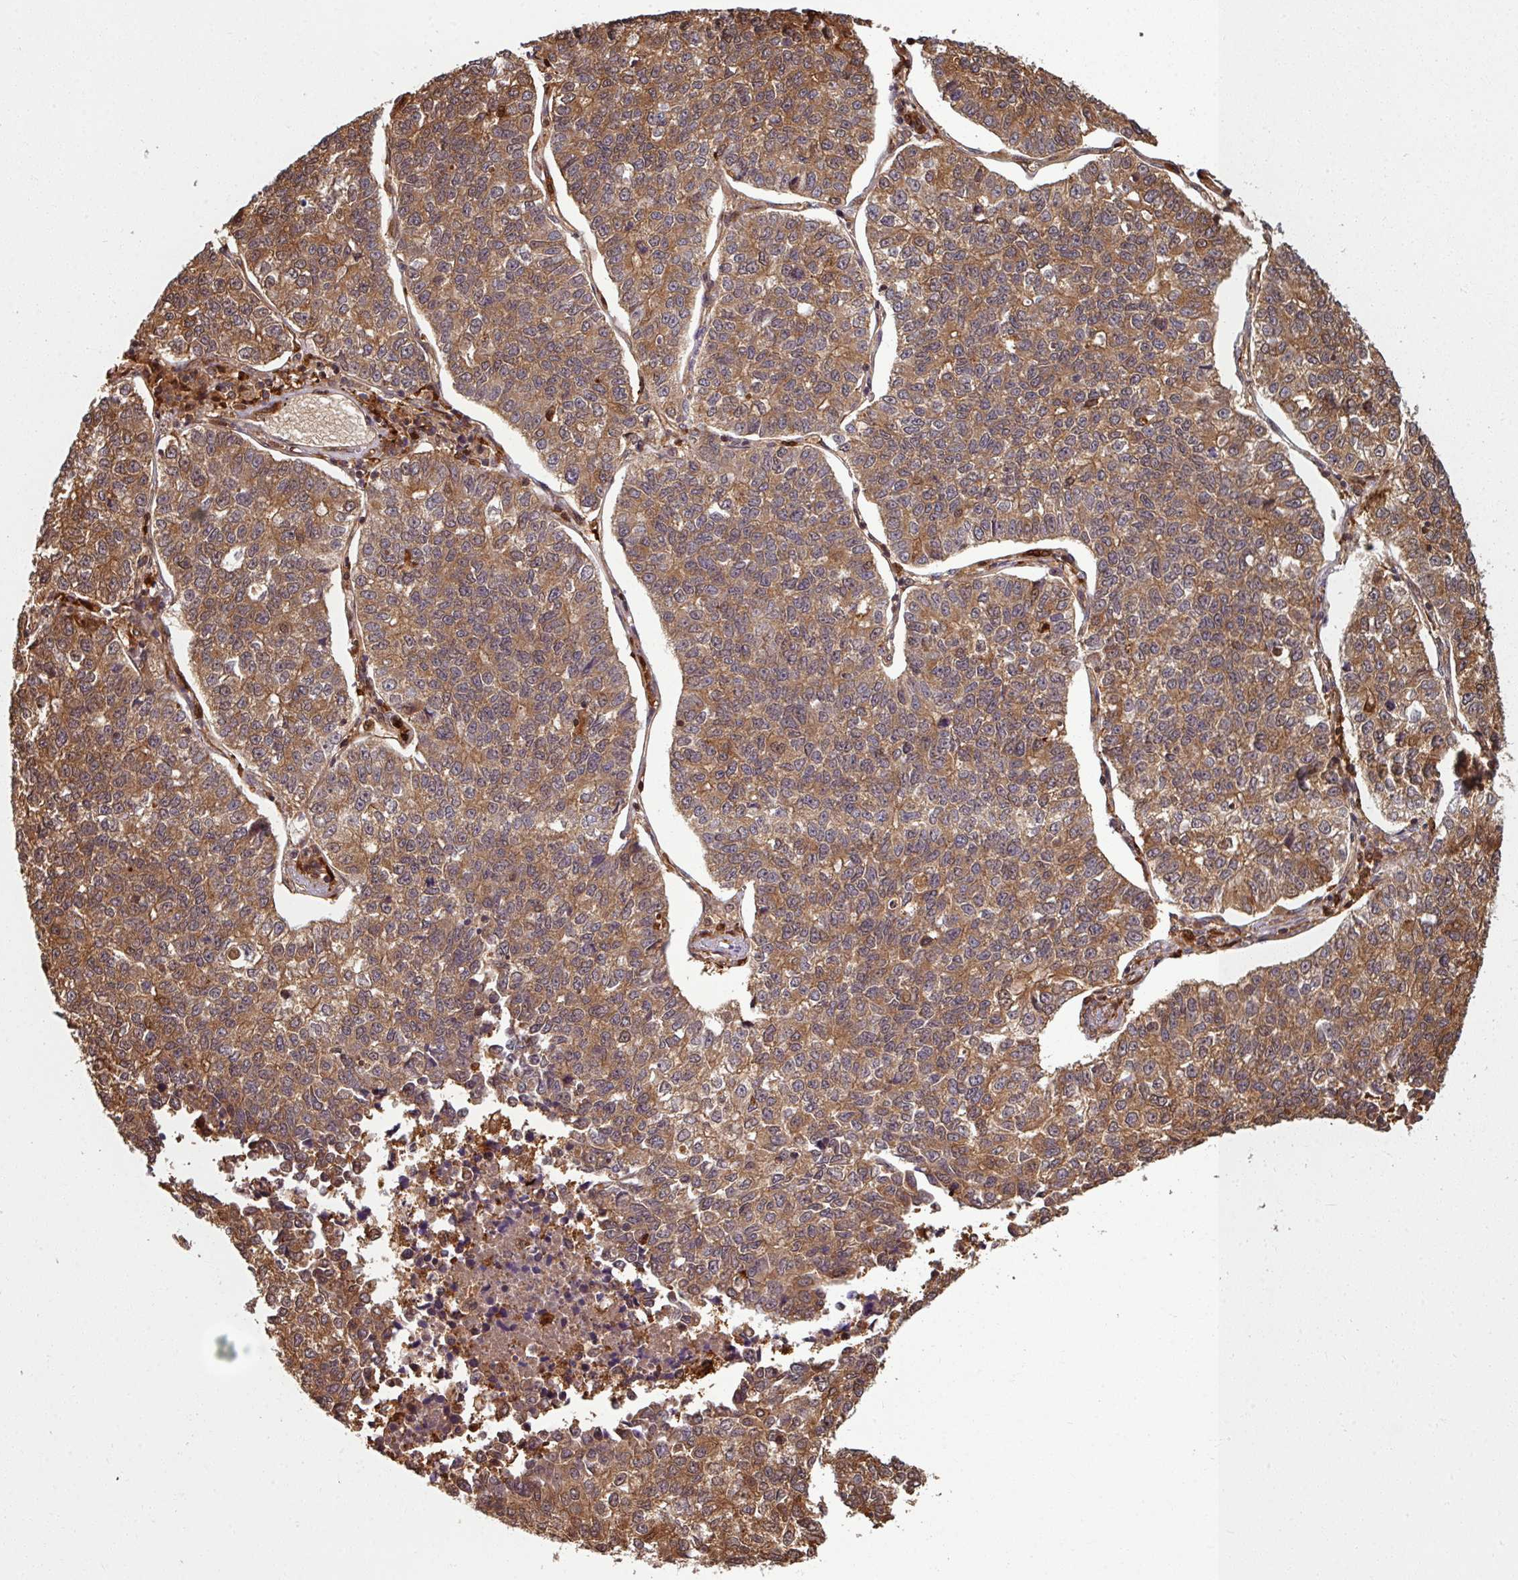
{"staining": {"intensity": "moderate", "quantity": ">75%", "location": "cytoplasmic/membranous"}, "tissue": "lung cancer", "cell_type": "Tumor cells", "image_type": "cancer", "snomed": [{"axis": "morphology", "description": "Adenocarcinoma, NOS"}, {"axis": "topography", "description": "Lung"}], "caption": "IHC (DAB (3,3'-diaminobenzidine)) staining of human lung adenocarcinoma displays moderate cytoplasmic/membranous protein expression in approximately >75% of tumor cells. The staining was performed using DAB (3,3'-diaminobenzidine), with brown indicating positive protein expression. Nuclei are stained blue with hematoxylin.", "gene": "KCTD11", "patient": {"sex": "male", "age": 49}}